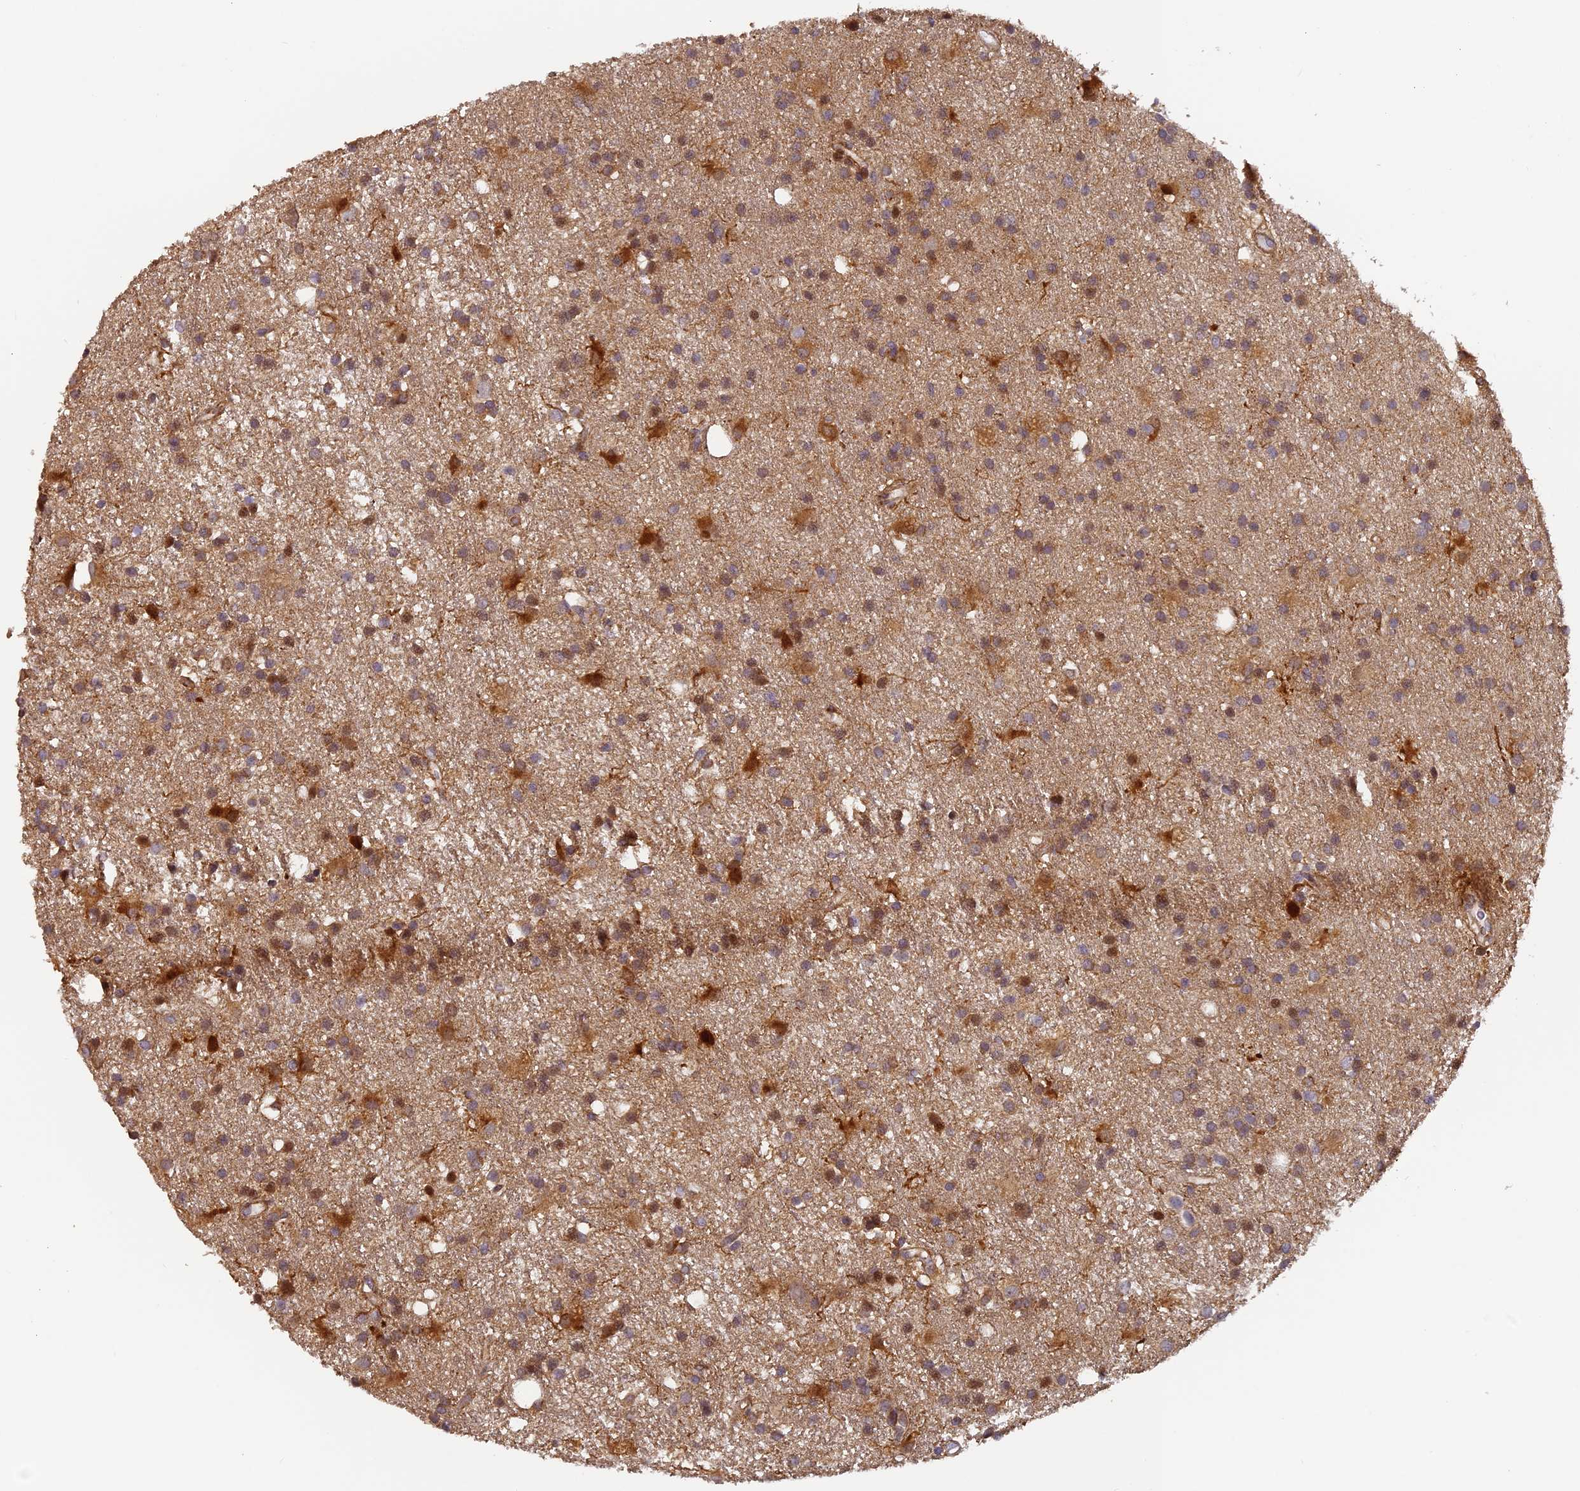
{"staining": {"intensity": "moderate", "quantity": ">75%", "location": "cytoplasmic/membranous,nuclear"}, "tissue": "glioma", "cell_type": "Tumor cells", "image_type": "cancer", "snomed": [{"axis": "morphology", "description": "Glioma, malignant, High grade"}, {"axis": "topography", "description": "Brain"}], "caption": "The micrograph shows staining of high-grade glioma (malignant), revealing moderate cytoplasmic/membranous and nuclear protein staining (brown color) within tumor cells. The staining was performed using DAB (3,3'-diaminobenzidine), with brown indicating positive protein expression. Nuclei are stained blue with hematoxylin.", "gene": "RAB28", "patient": {"sex": "male", "age": 77}}